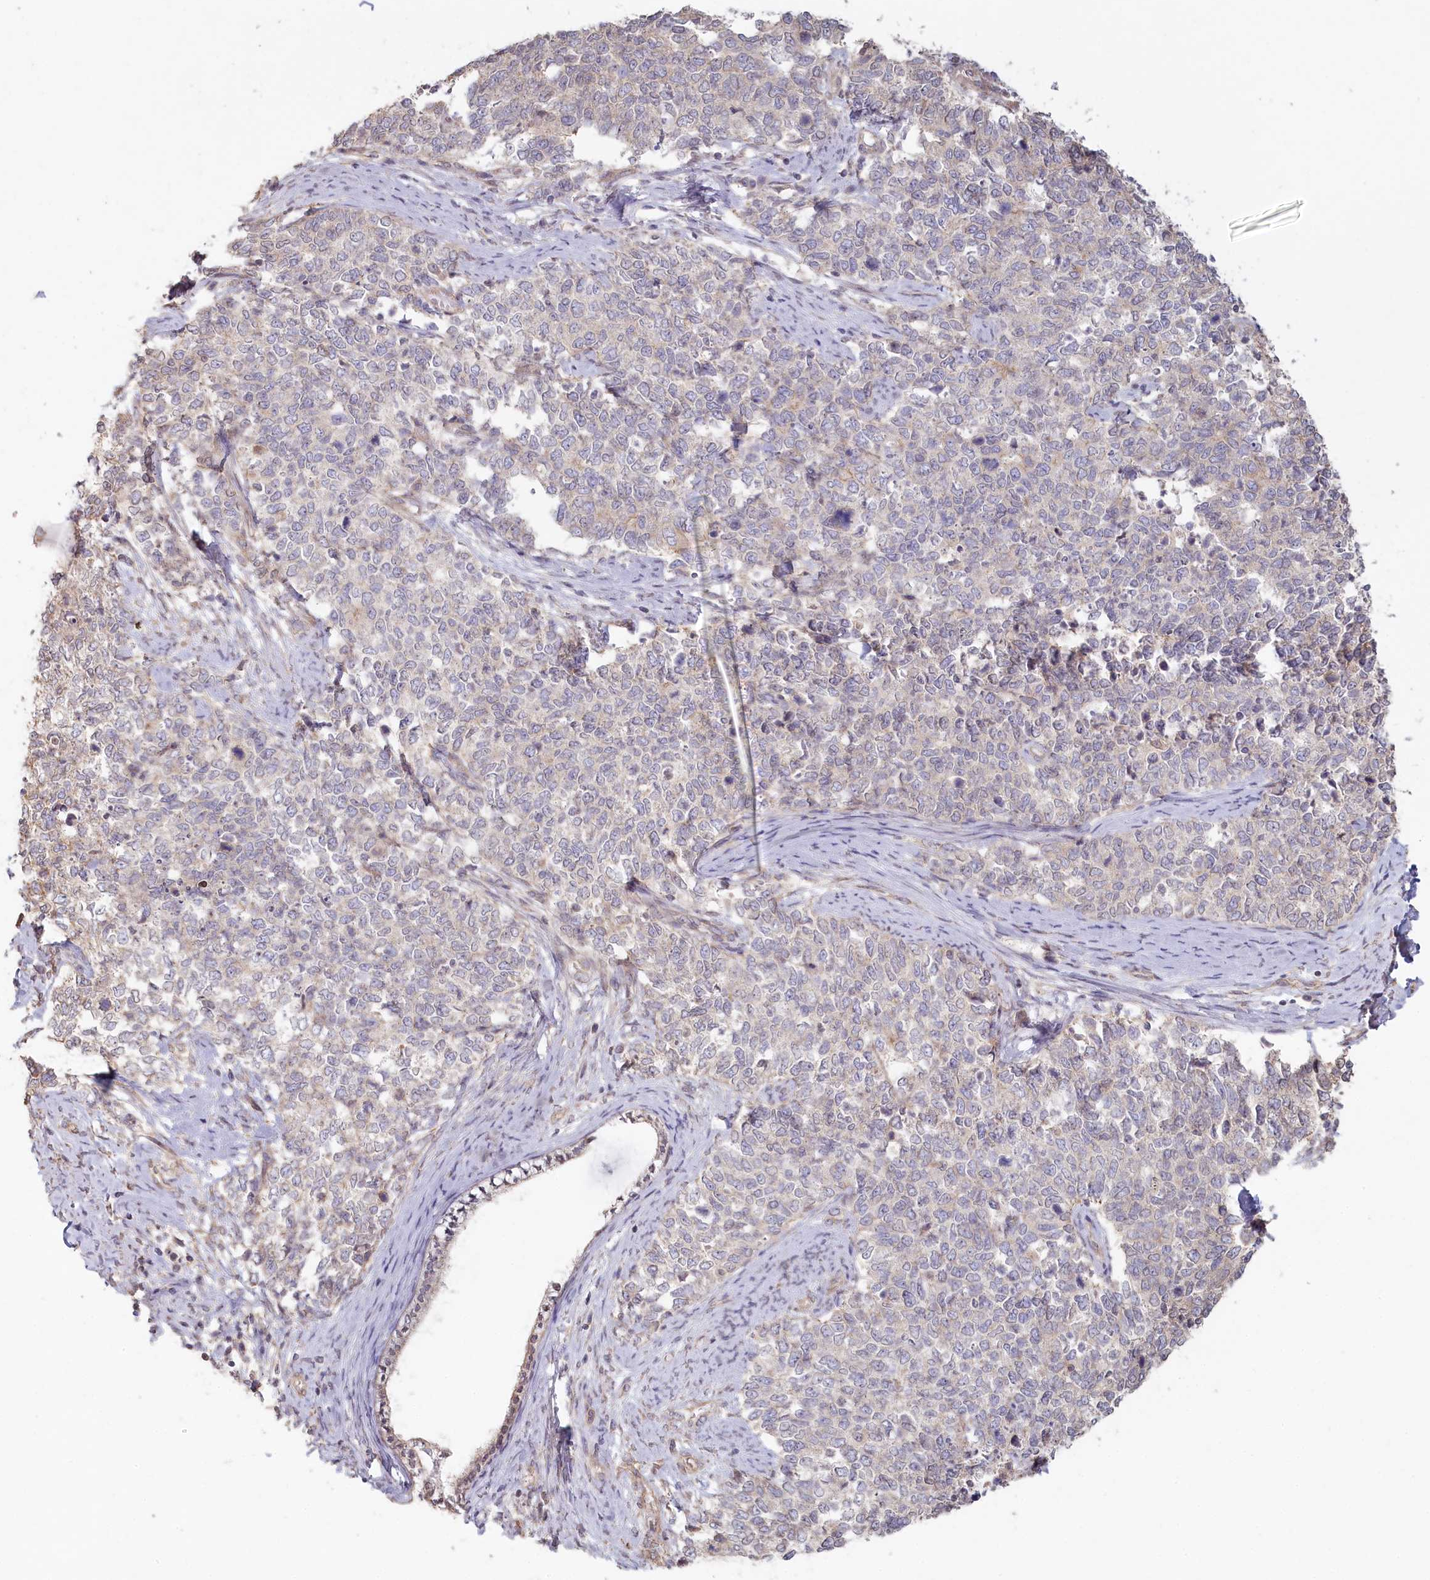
{"staining": {"intensity": "negative", "quantity": "none", "location": "none"}, "tissue": "cervical cancer", "cell_type": "Tumor cells", "image_type": "cancer", "snomed": [{"axis": "morphology", "description": "Squamous cell carcinoma, NOS"}, {"axis": "topography", "description": "Cervix"}], "caption": "Micrograph shows no significant protein expression in tumor cells of squamous cell carcinoma (cervical).", "gene": "TCHP", "patient": {"sex": "female", "age": 63}}